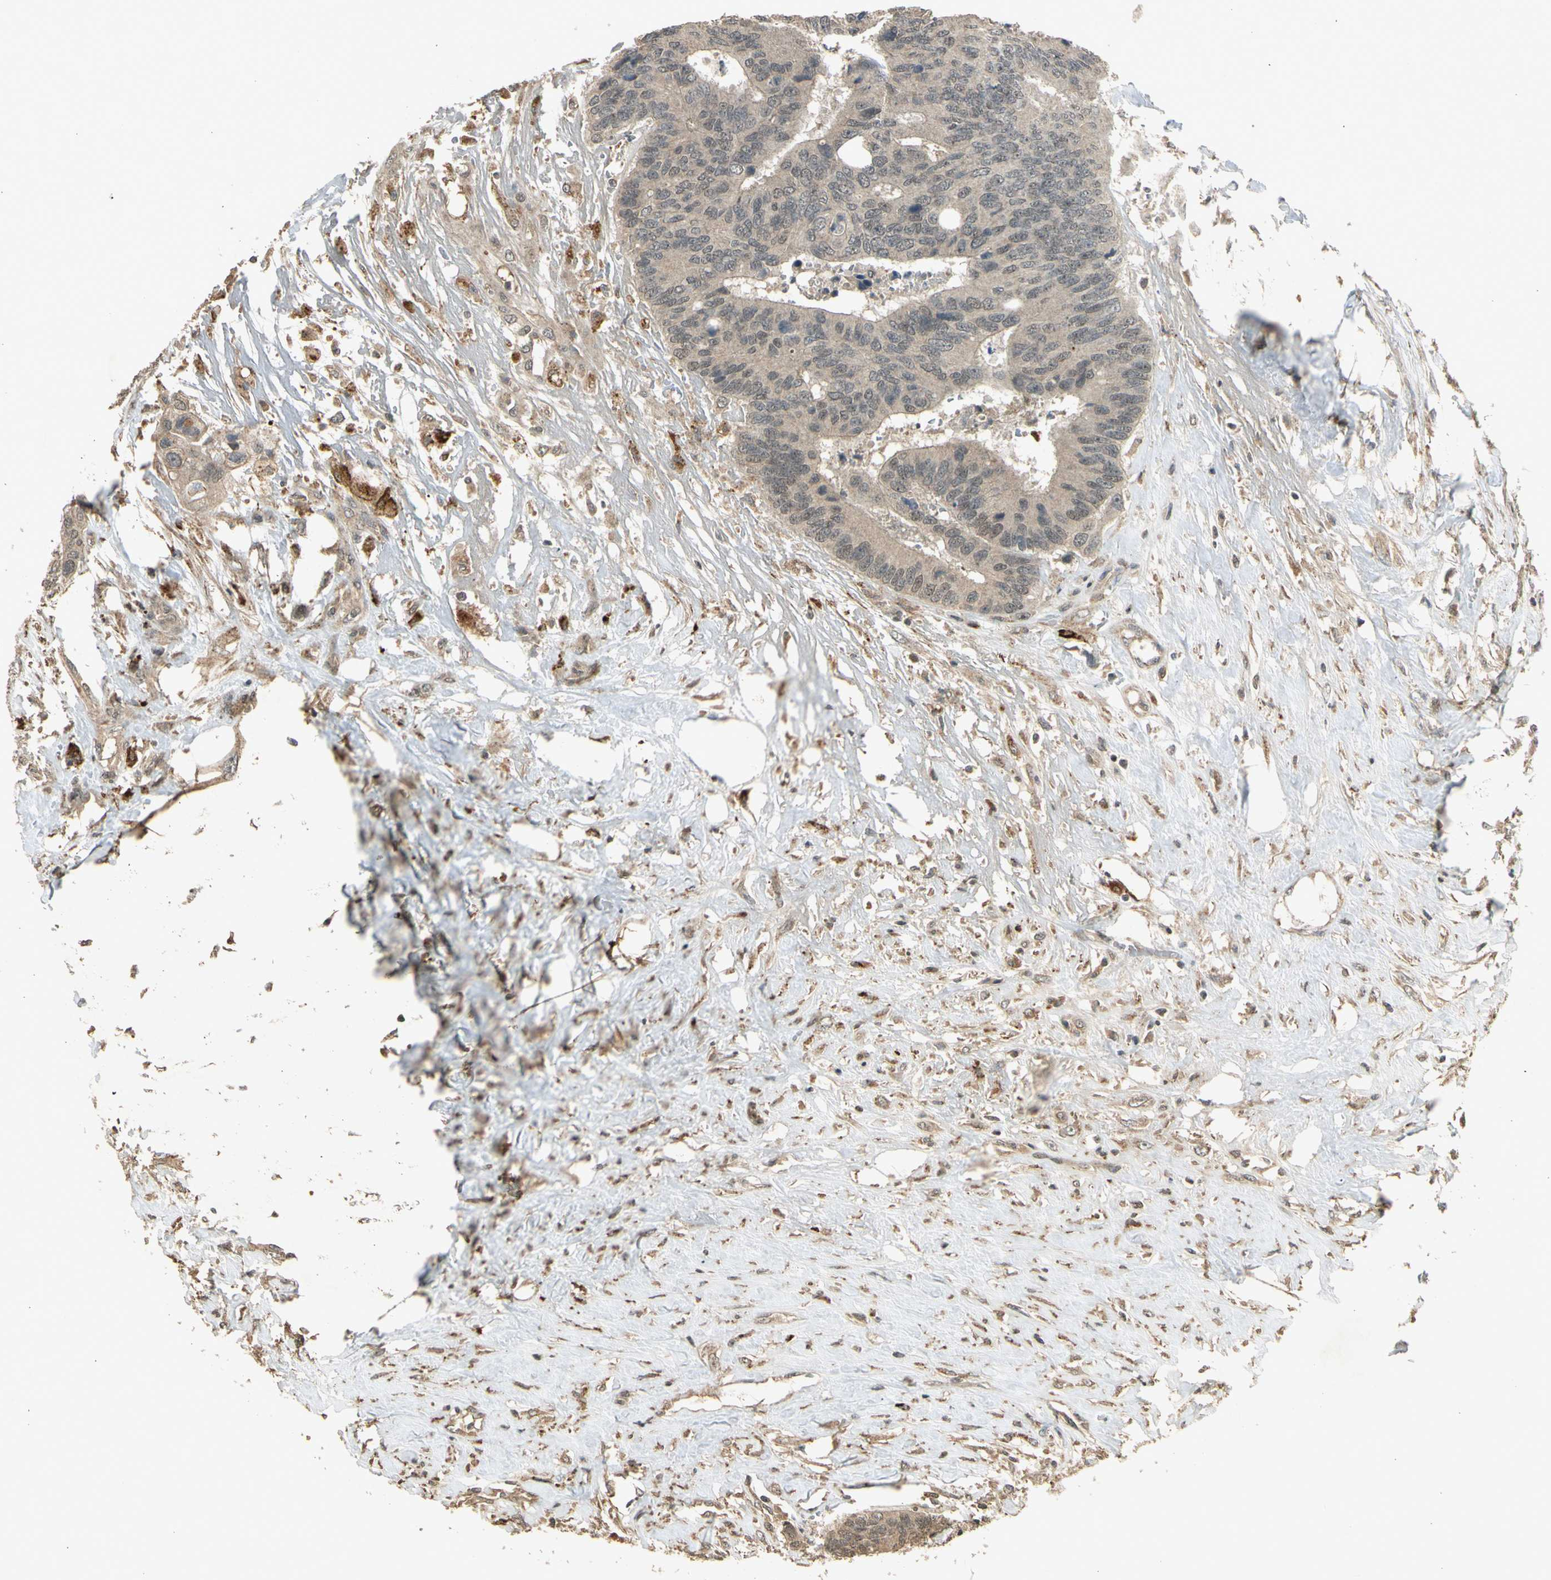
{"staining": {"intensity": "weak", "quantity": ">75%", "location": "cytoplasmic/membranous,nuclear"}, "tissue": "colorectal cancer", "cell_type": "Tumor cells", "image_type": "cancer", "snomed": [{"axis": "morphology", "description": "Adenocarcinoma, NOS"}, {"axis": "topography", "description": "Rectum"}], "caption": "Protein expression analysis of colorectal cancer (adenocarcinoma) demonstrates weak cytoplasmic/membranous and nuclear staining in approximately >75% of tumor cells.", "gene": "GMEB2", "patient": {"sex": "male", "age": 55}}